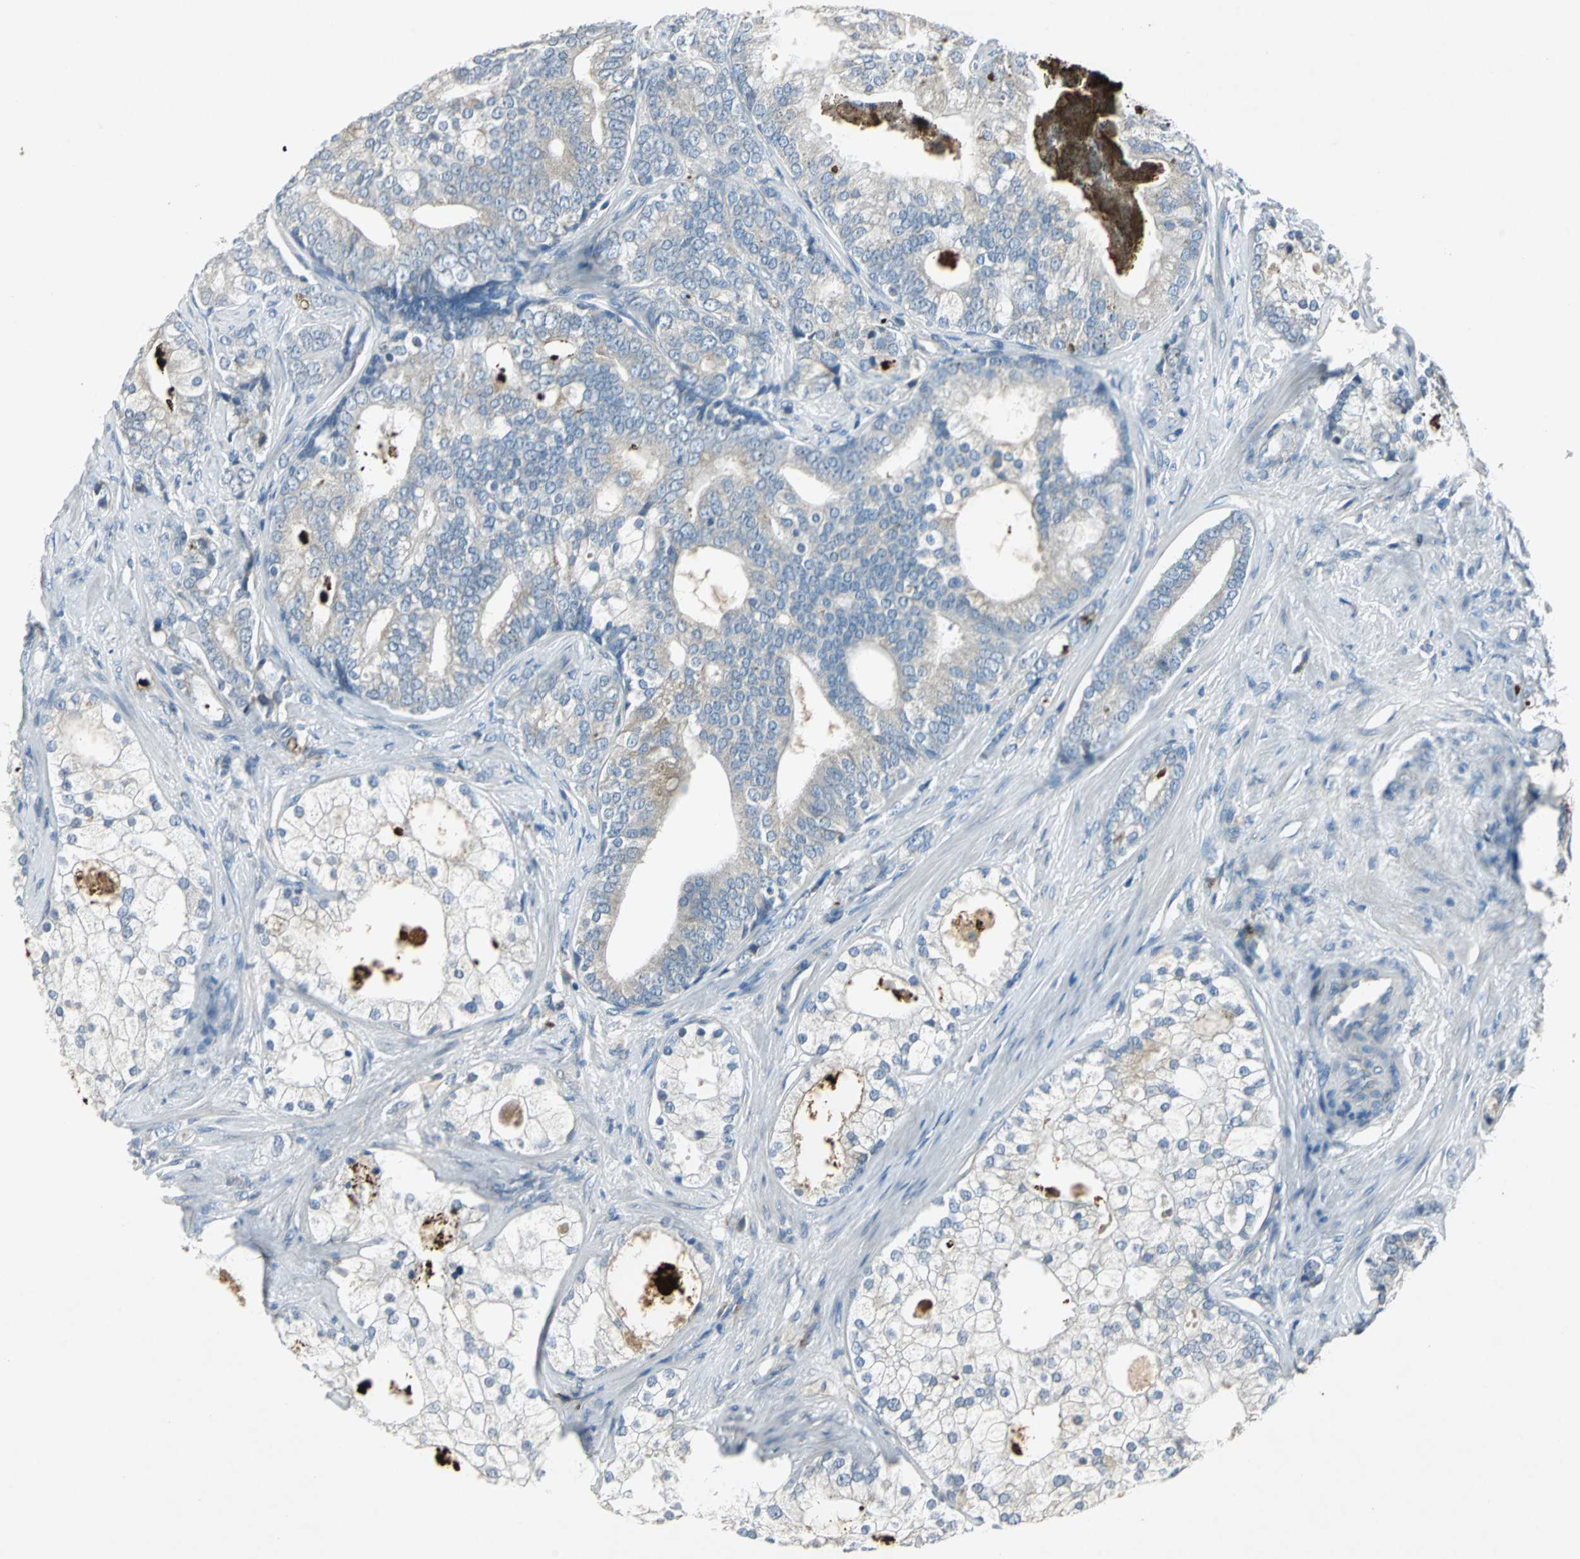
{"staining": {"intensity": "weak", "quantity": "<25%", "location": "cytoplasmic/membranous"}, "tissue": "prostate cancer", "cell_type": "Tumor cells", "image_type": "cancer", "snomed": [{"axis": "morphology", "description": "Adenocarcinoma, Low grade"}, {"axis": "topography", "description": "Prostate"}], "caption": "Tumor cells are negative for brown protein staining in adenocarcinoma (low-grade) (prostate). The staining was performed using DAB (3,3'-diaminobenzidine) to visualize the protein expression in brown, while the nuclei were stained in blue with hematoxylin (Magnification: 20x).", "gene": "SLC2A13", "patient": {"sex": "male", "age": 58}}